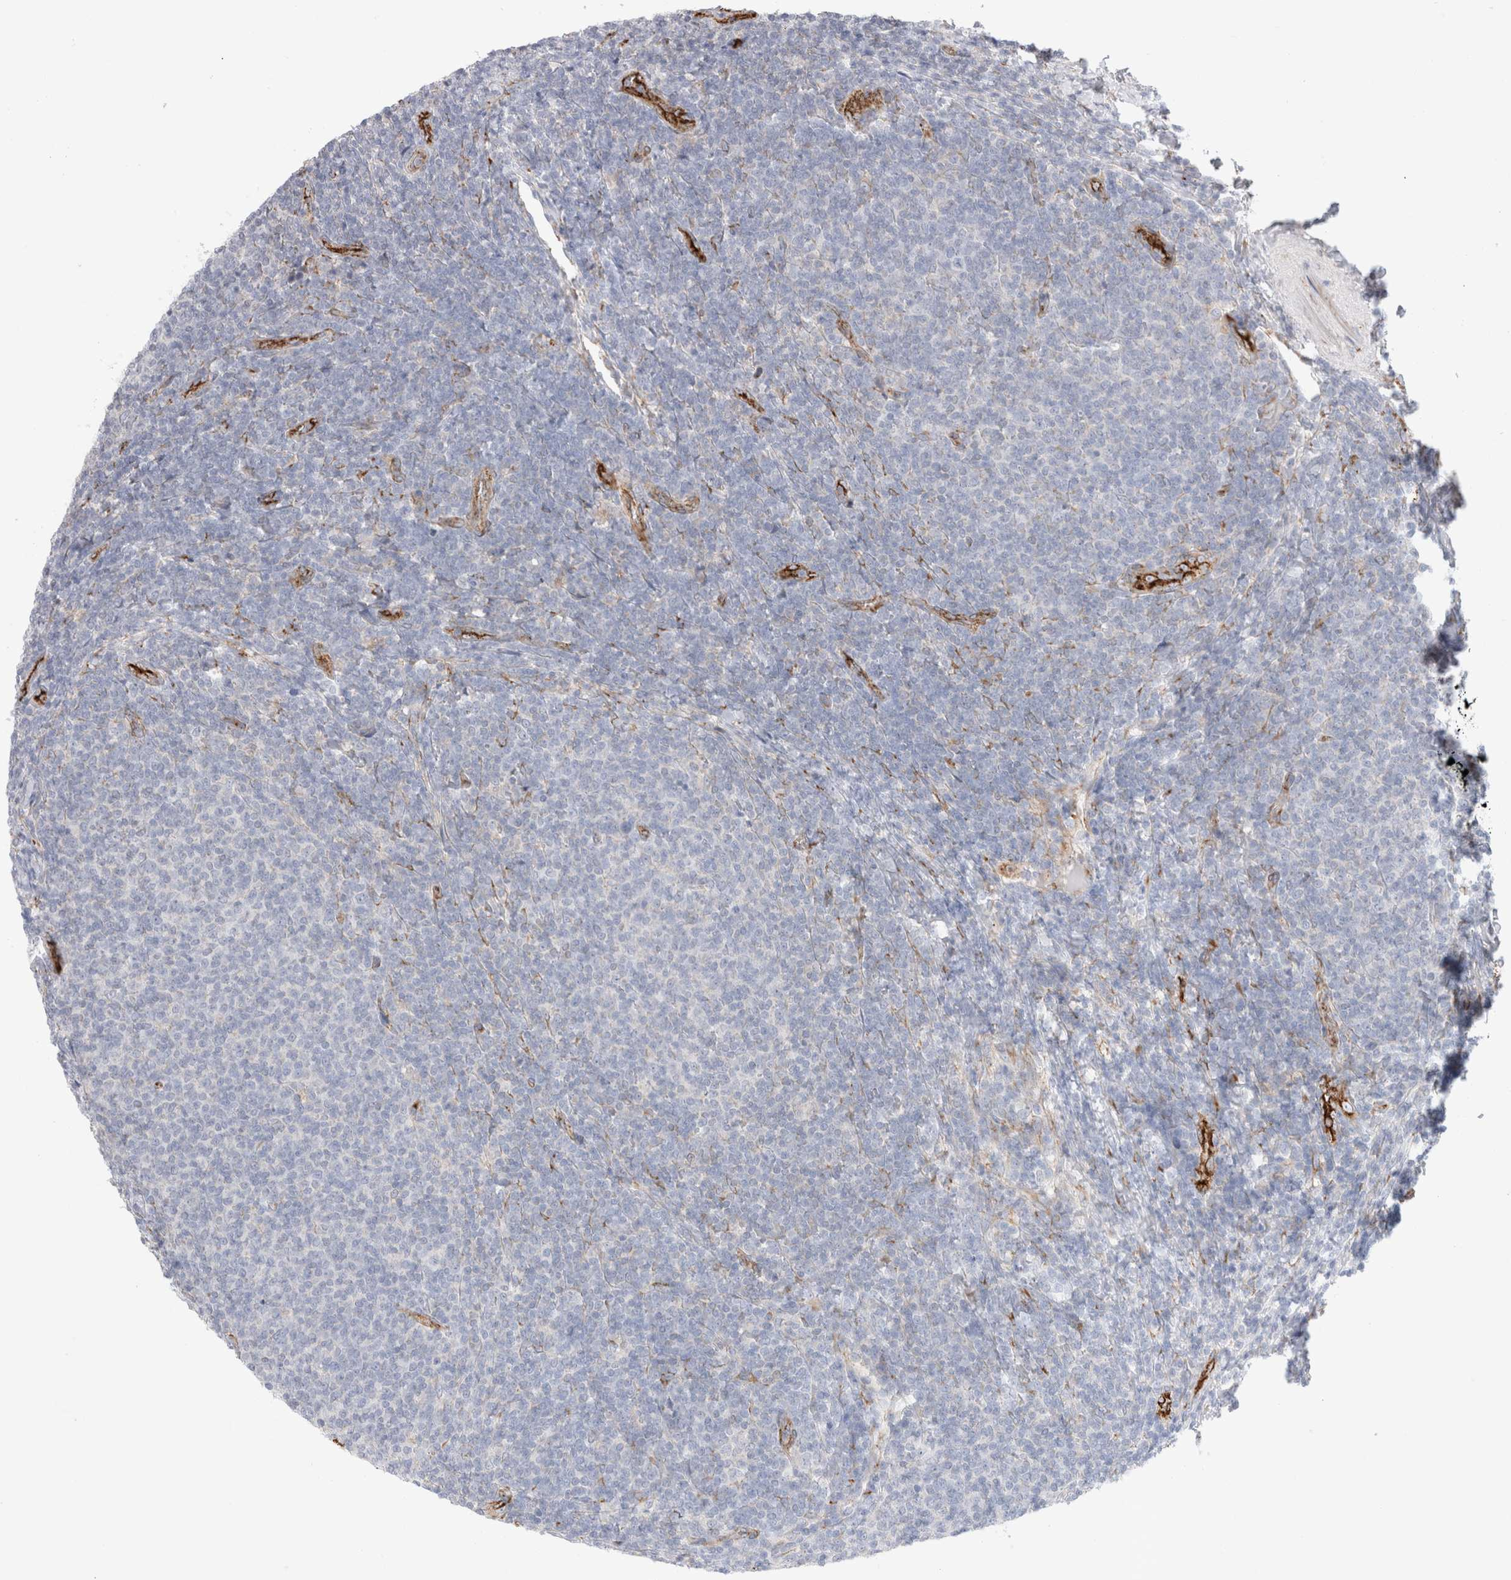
{"staining": {"intensity": "negative", "quantity": "none", "location": "none"}, "tissue": "lymphoma", "cell_type": "Tumor cells", "image_type": "cancer", "snomed": [{"axis": "morphology", "description": "Malignant lymphoma, non-Hodgkin's type, Low grade"}, {"axis": "topography", "description": "Lymph node"}], "caption": "Tumor cells are negative for brown protein staining in low-grade malignant lymphoma, non-Hodgkin's type. Nuclei are stained in blue.", "gene": "CNPY4", "patient": {"sex": "male", "age": 66}}